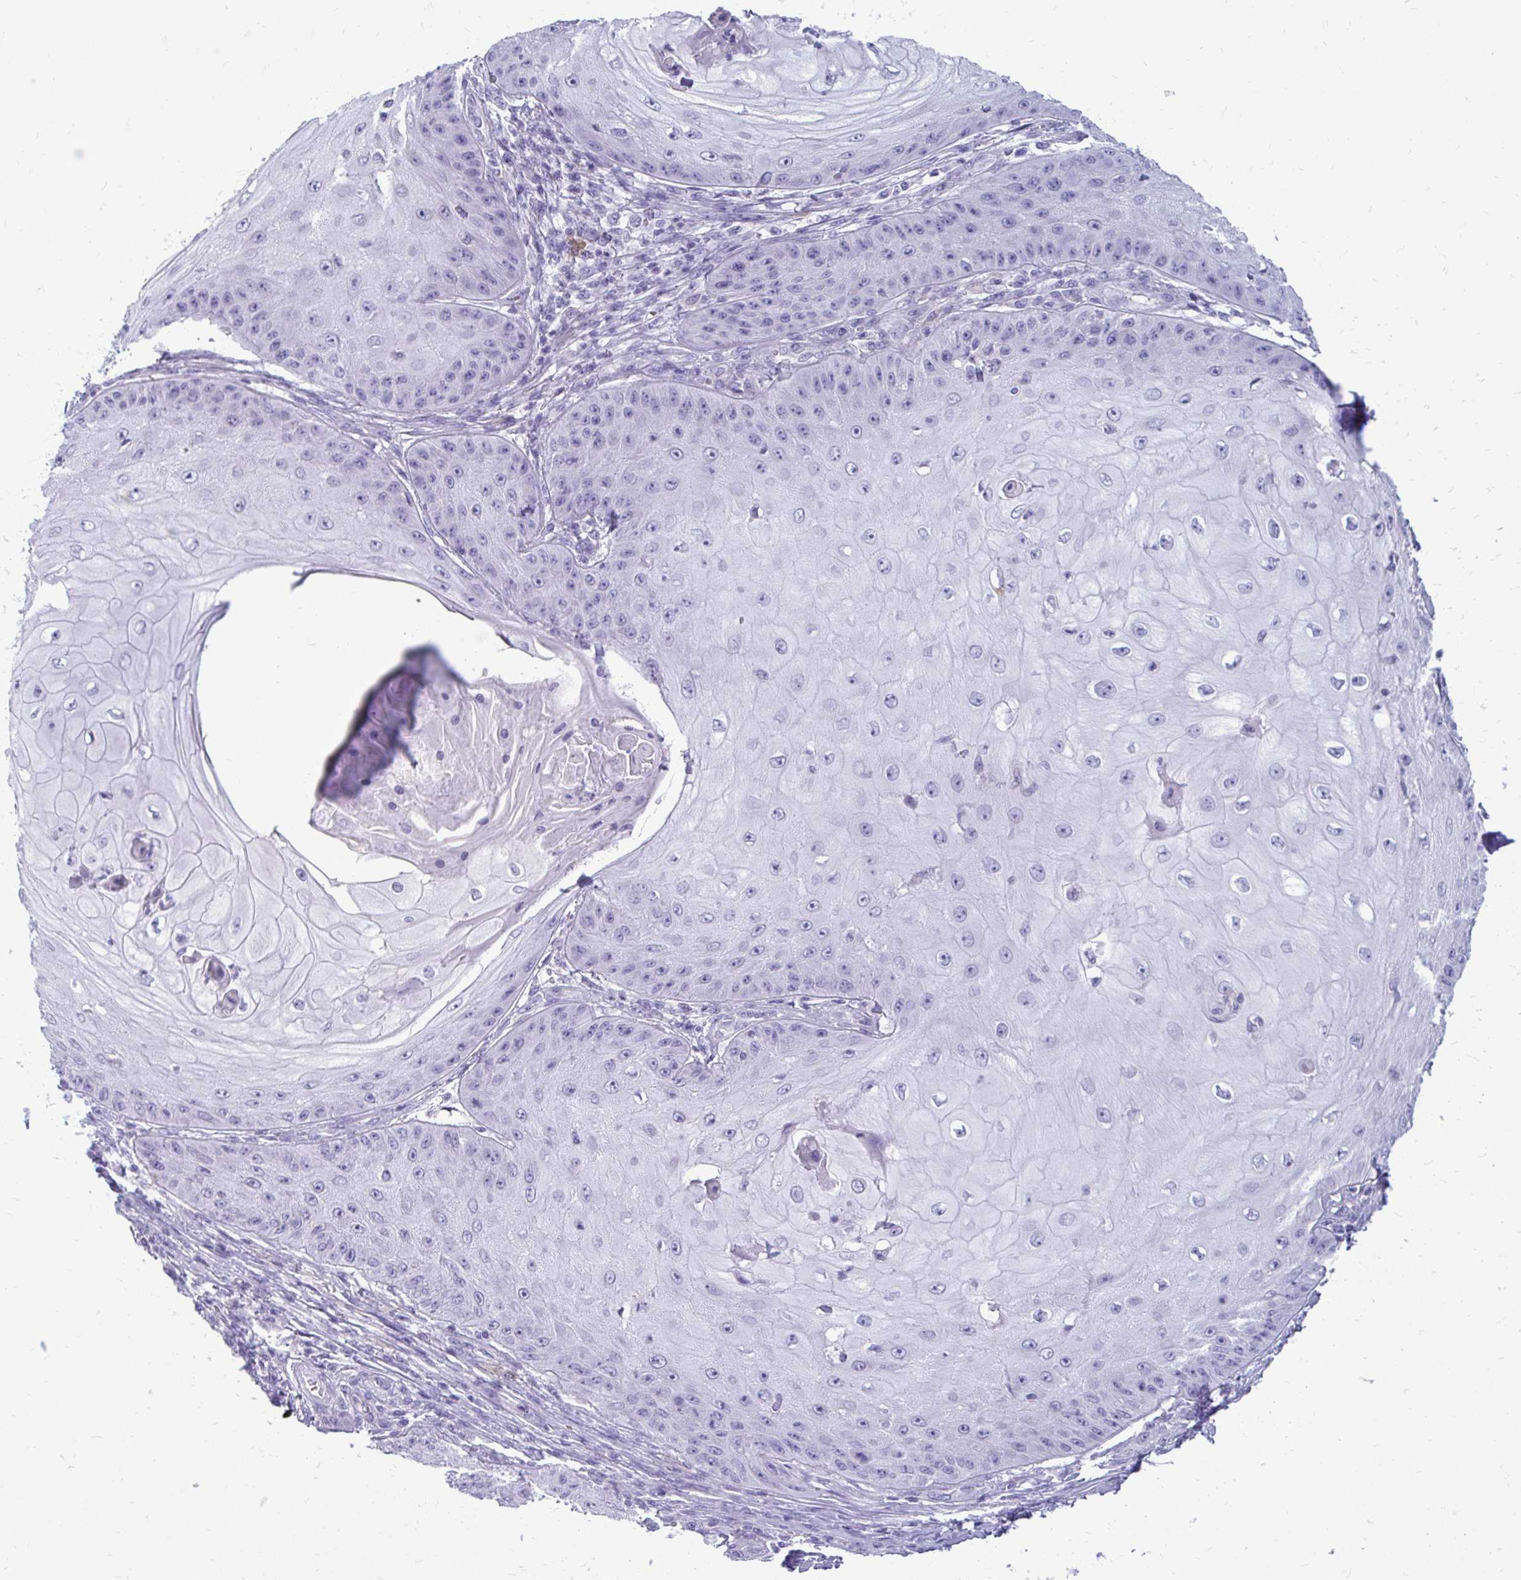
{"staining": {"intensity": "negative", "quantity": "none", "location": "none"}, "tissue": "skin cancer", "cell_type": "Tumor cells", "image_type": "cancer", "snomed": [{"axis": "morphology", "description": "Squamous cell carcinoma, NOS"}, {"axis": "topography", "description": "Skin"}], "caption": "Immunohistochemical staining of skin cancer (squamous cell carcinoma) shows no significant positivity in tumor cells.", "gene": "FABP3", "patient": {"sex": "male", "age": 70}}